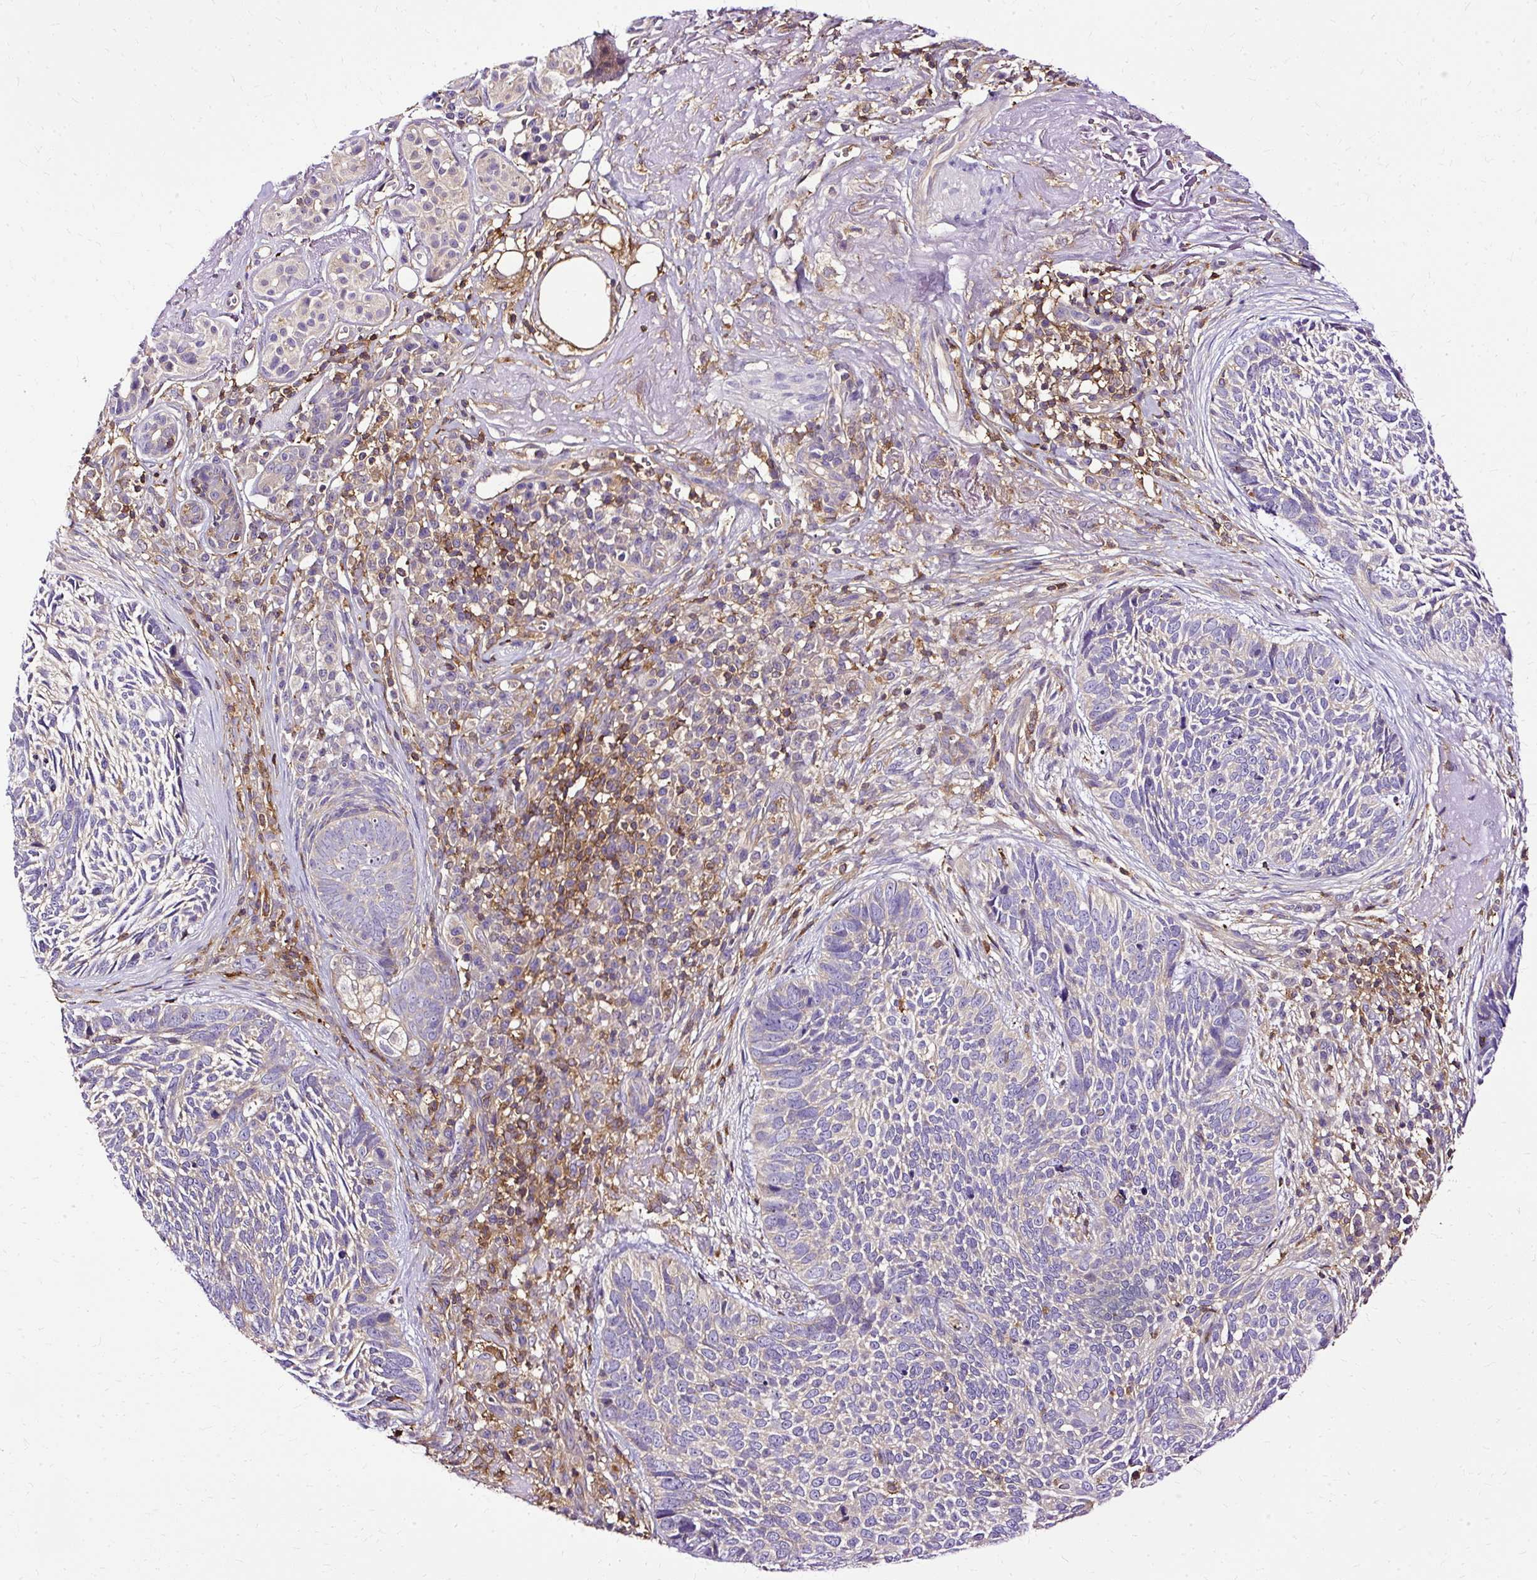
{"staining": {"intensity": "negative", "quantity": "none", "location": "none"}, "tissue": "skin cancer", "cell_type": "Tumor cells", "image_type": "cancer", "snomed": [{"axis": "morphology", "description": "Basal cell carcinoma"}, {"axis": "topography", "description": "Skin"}, {"axis": "topography", "description": "Skin of face"}], "caption": "DAB (3,3'-diaminobenzidine) immunohistochemical staining of basal cell carcinoma (skin) demonstrates no significant staining in tumor cells.", "gene": "TWF2", "patient": {"sex": "female", "age": 95}}